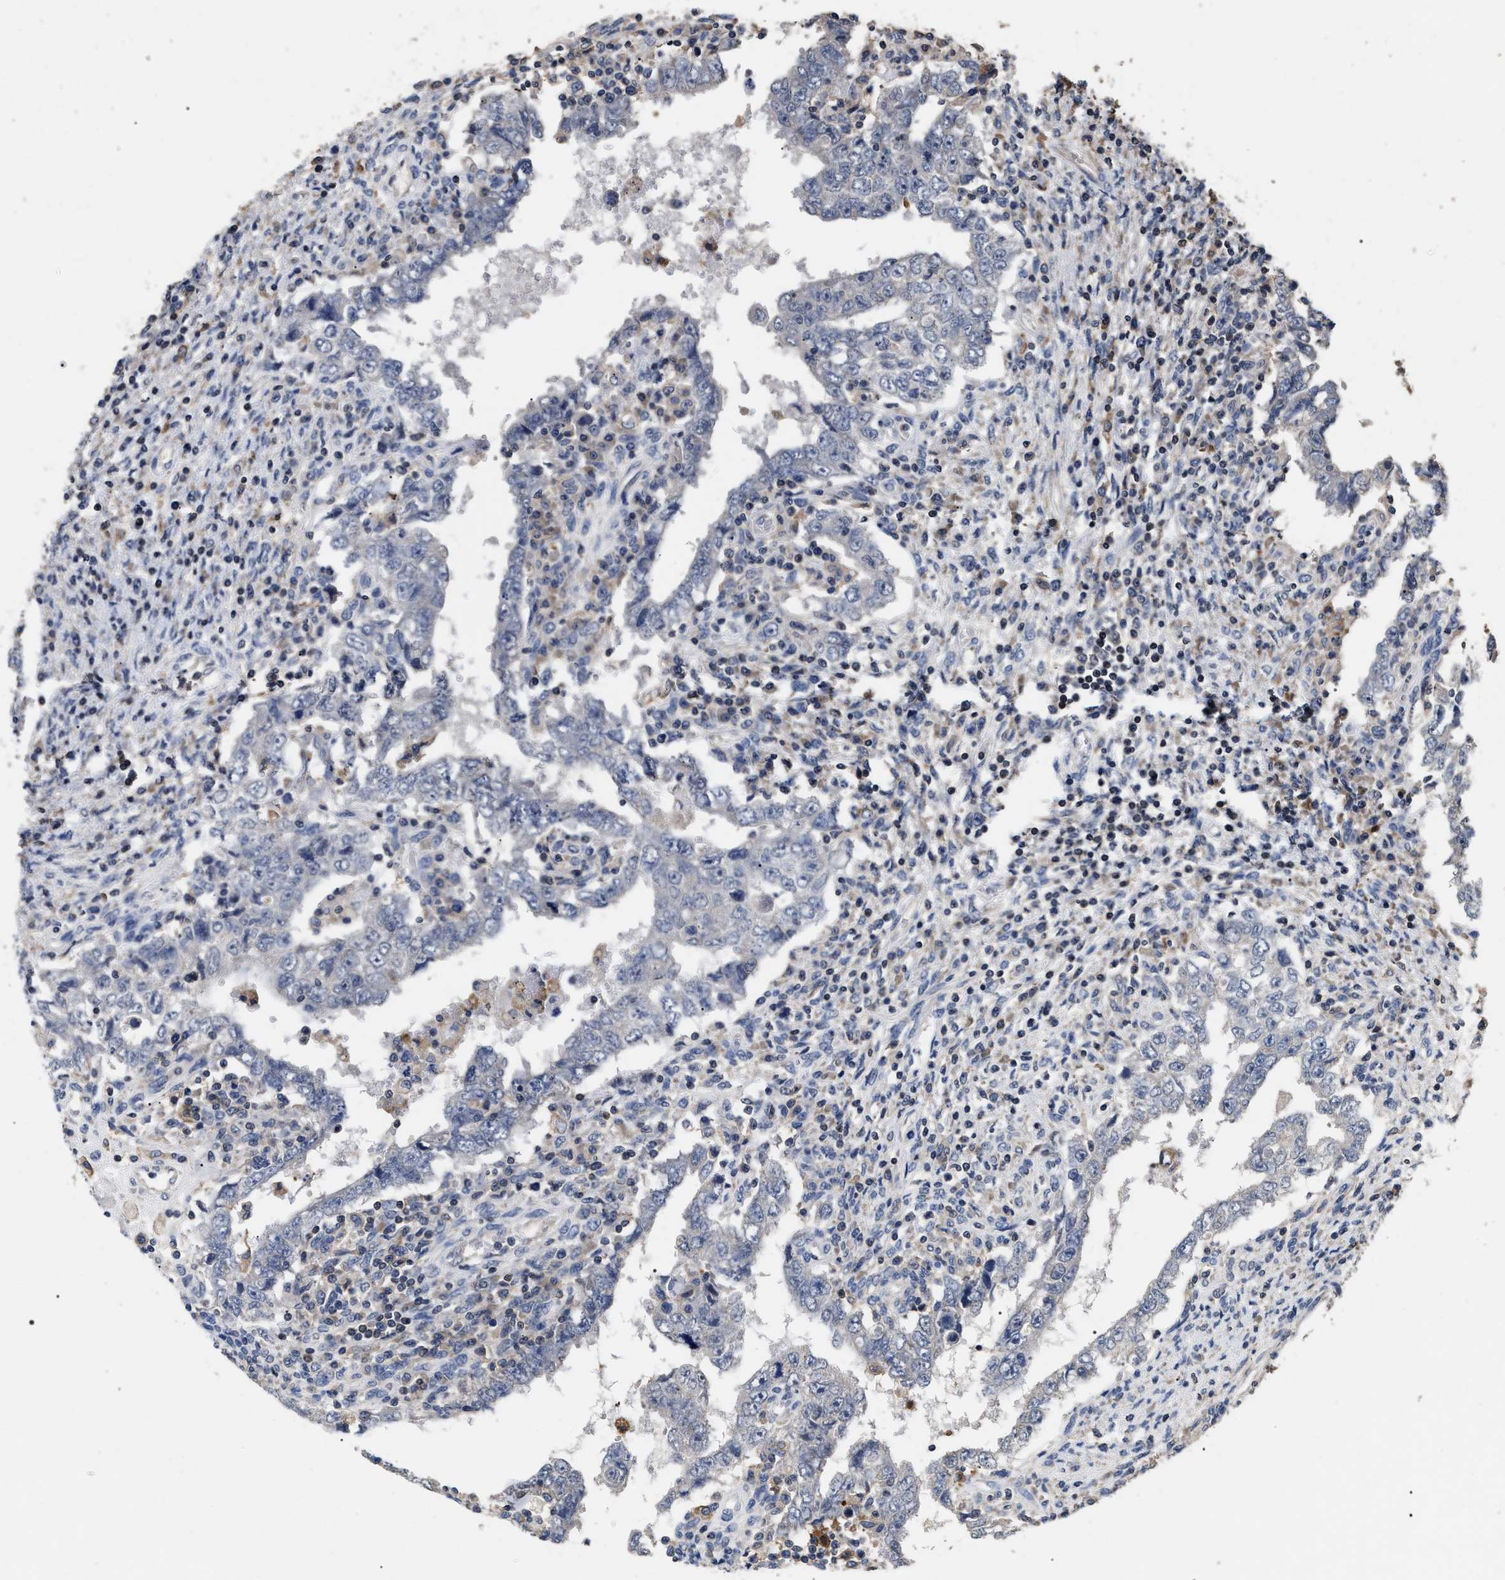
{"staining": {"intensity": "negative", "quantity": "none", "location": "none"}, "tissue": "testis cancer", "cell_type": "Tumor cells", "image_type": "cancer", "snomed": [{"axis": "morphology", "description": "Carcinoma, Embryonal, NOS"}, {"axis": "topography", "description": "Testis"}], "caption": "Testis cancer (embryonal carcinoma) was stained to show a protein in brown. There is no significant expression in tumor cells.", "gene": "UPF3A", "patient": {"sex": "male", "age": 26}}